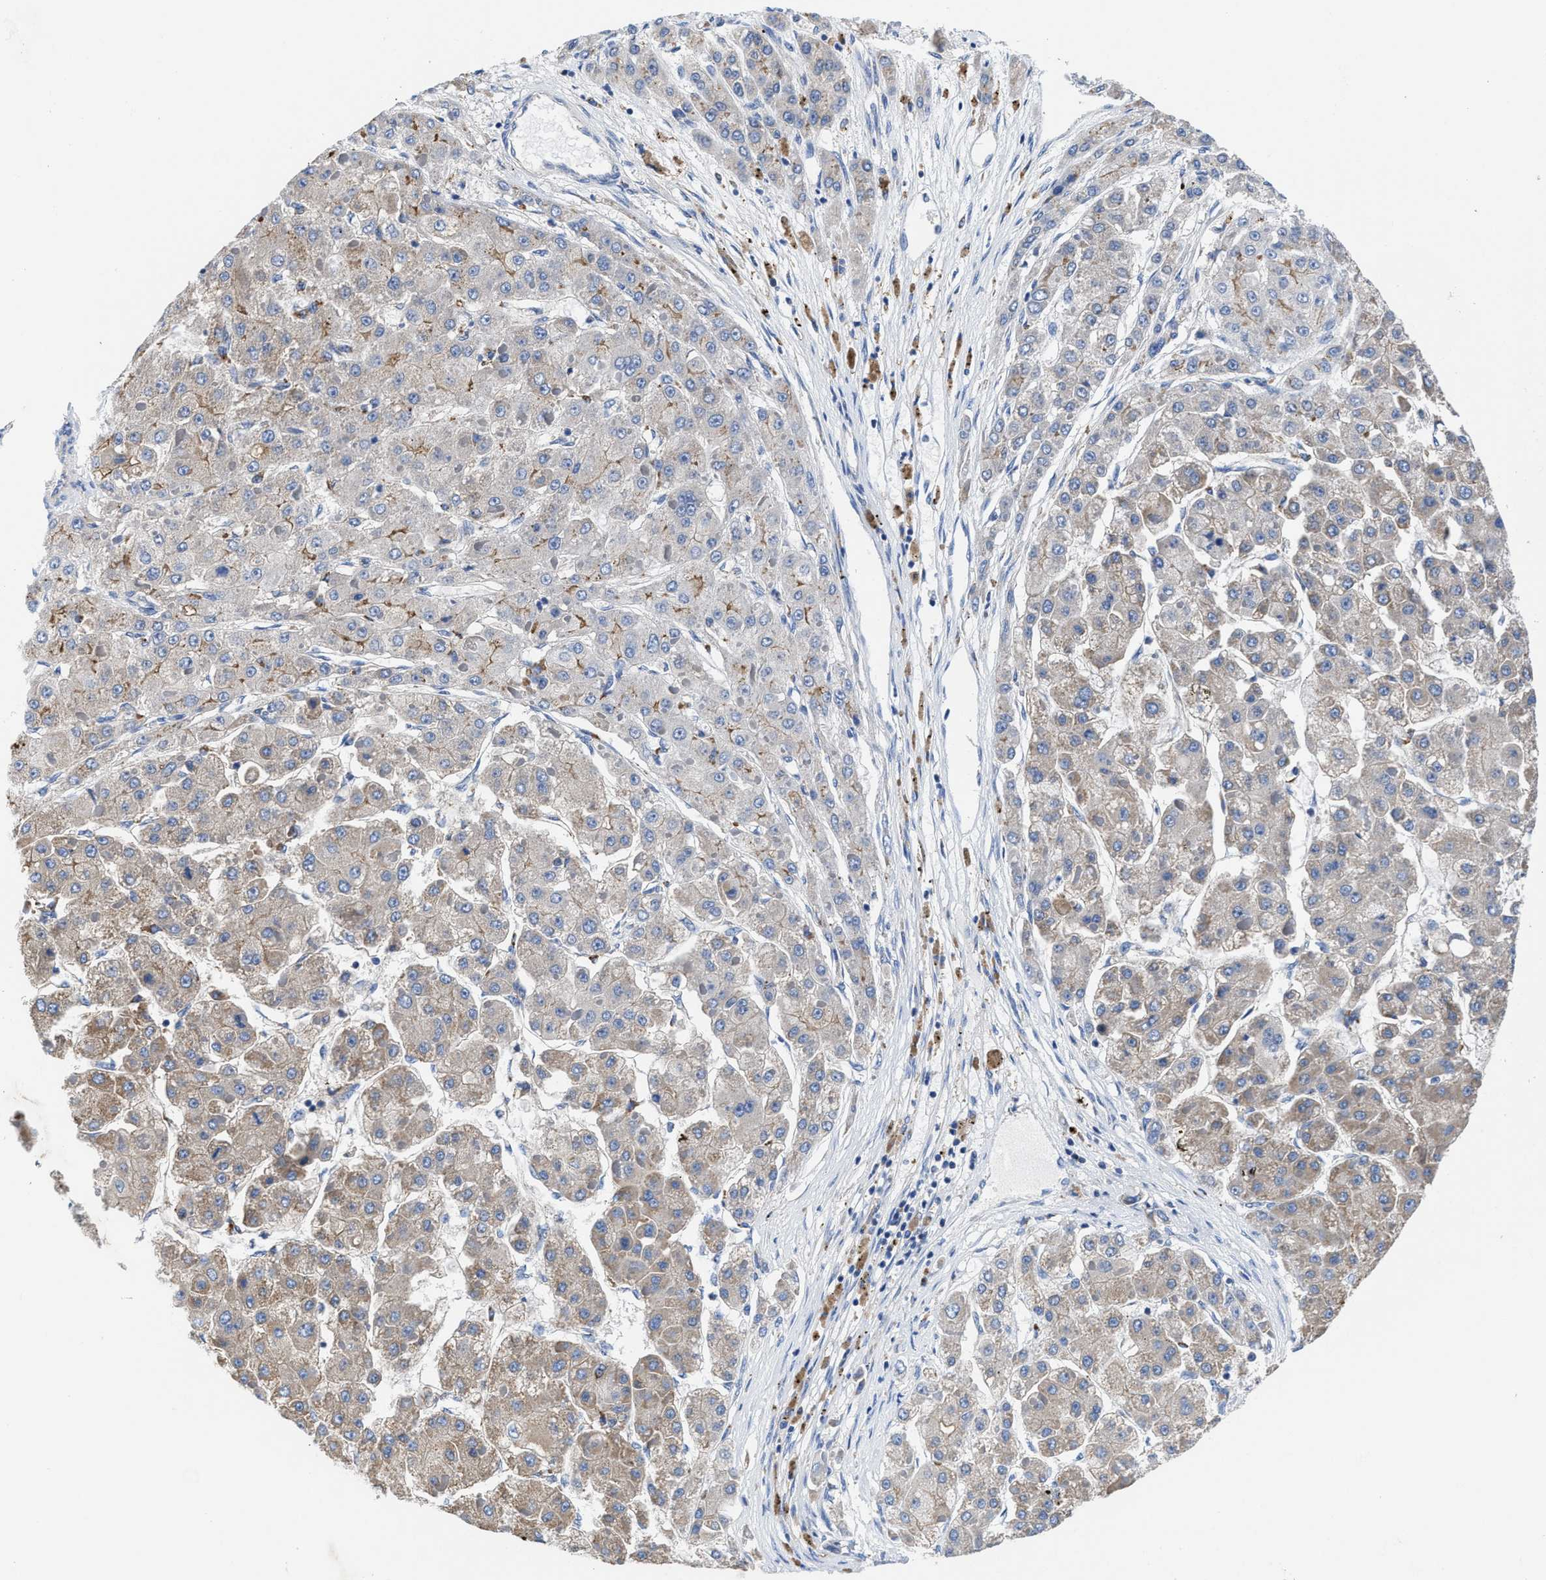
{"staining": {"intensity": "weak", "quantity": "25%-75%", "location": "cytoplasmic/membranous"}, "tissue": "liver cancer", "cell_type": "Tumor cells", "image_type": "cancer", "snomed": [{"axis": "morphology", "description": "Carcinoma, Hepatocellular, NOS"}, {"axis": "topography", "description": "Liver"}], "caption": "The micrograph exhibits immunohistochemical staining of liver cancer (hepatocellular carcinoma). There is weak cytoplasmic/membranous expression is identified in approximately 25%-75% of tumor cells.", "gene": "TMEM30A", "patient": {"sex": "female", "age": 73}}